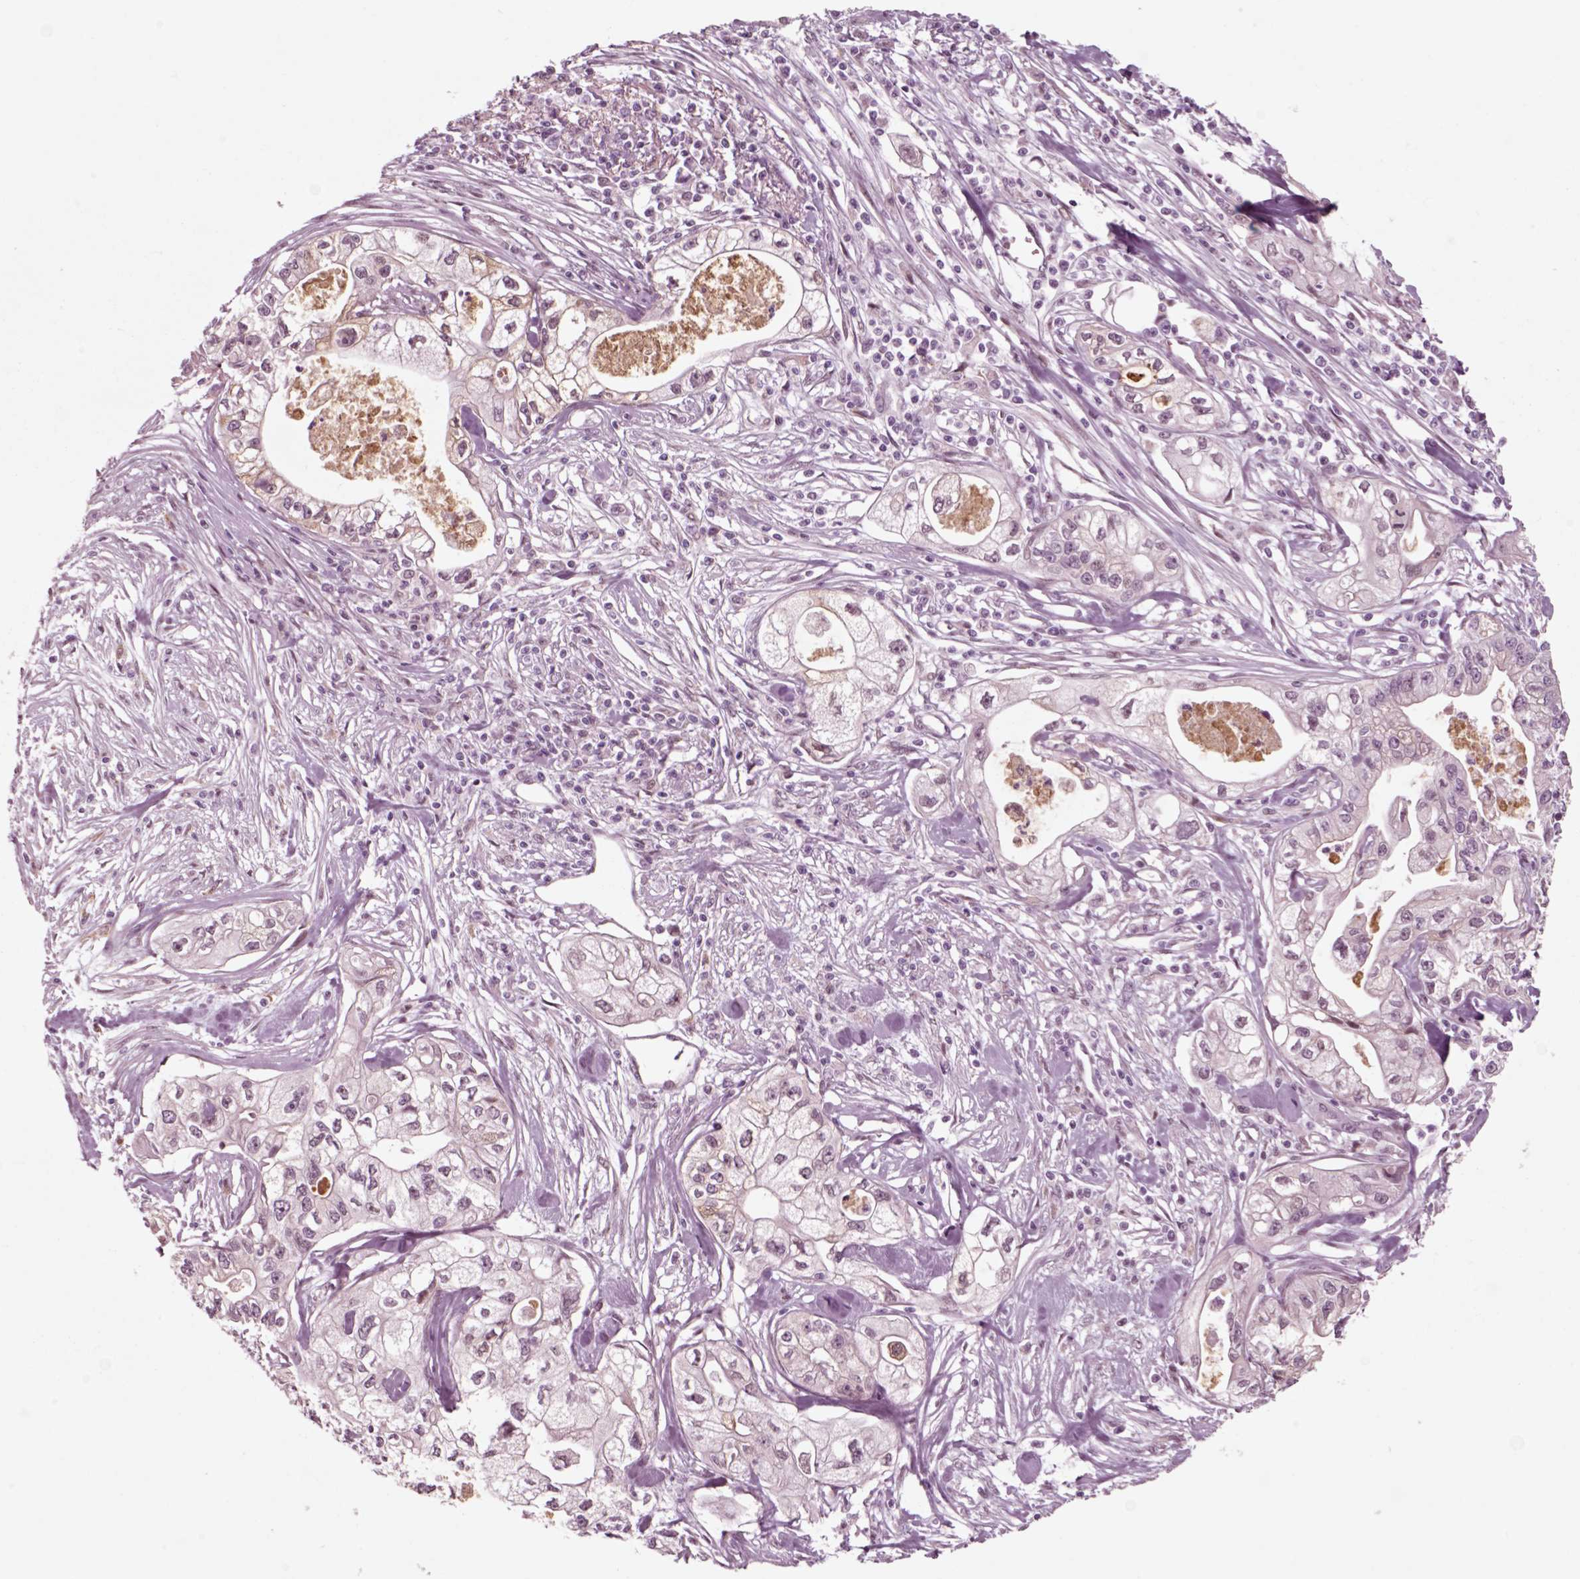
{"staining": {"intensity": "negative", "quantity": "none", "location": "none"}, "tissue": "pancreatic cancer", "cell_type": "Tumor cells", "image_type": "cancer", "snomed": [{"axis": "morphology", "description": "Adenocarcinoma, NOS"}, {"axis": "topography", "description": "Pancreas"}], "caption": "Immunohistochemistry (IHC) histopathology image of neoplastic tissue: human pancreatic cancer (adenocarcinoma) stained with DAB displays no significant protein positivity in tumor cells.", "gene": "CHGB", "patient": {"sex": "male", "age": 70}}